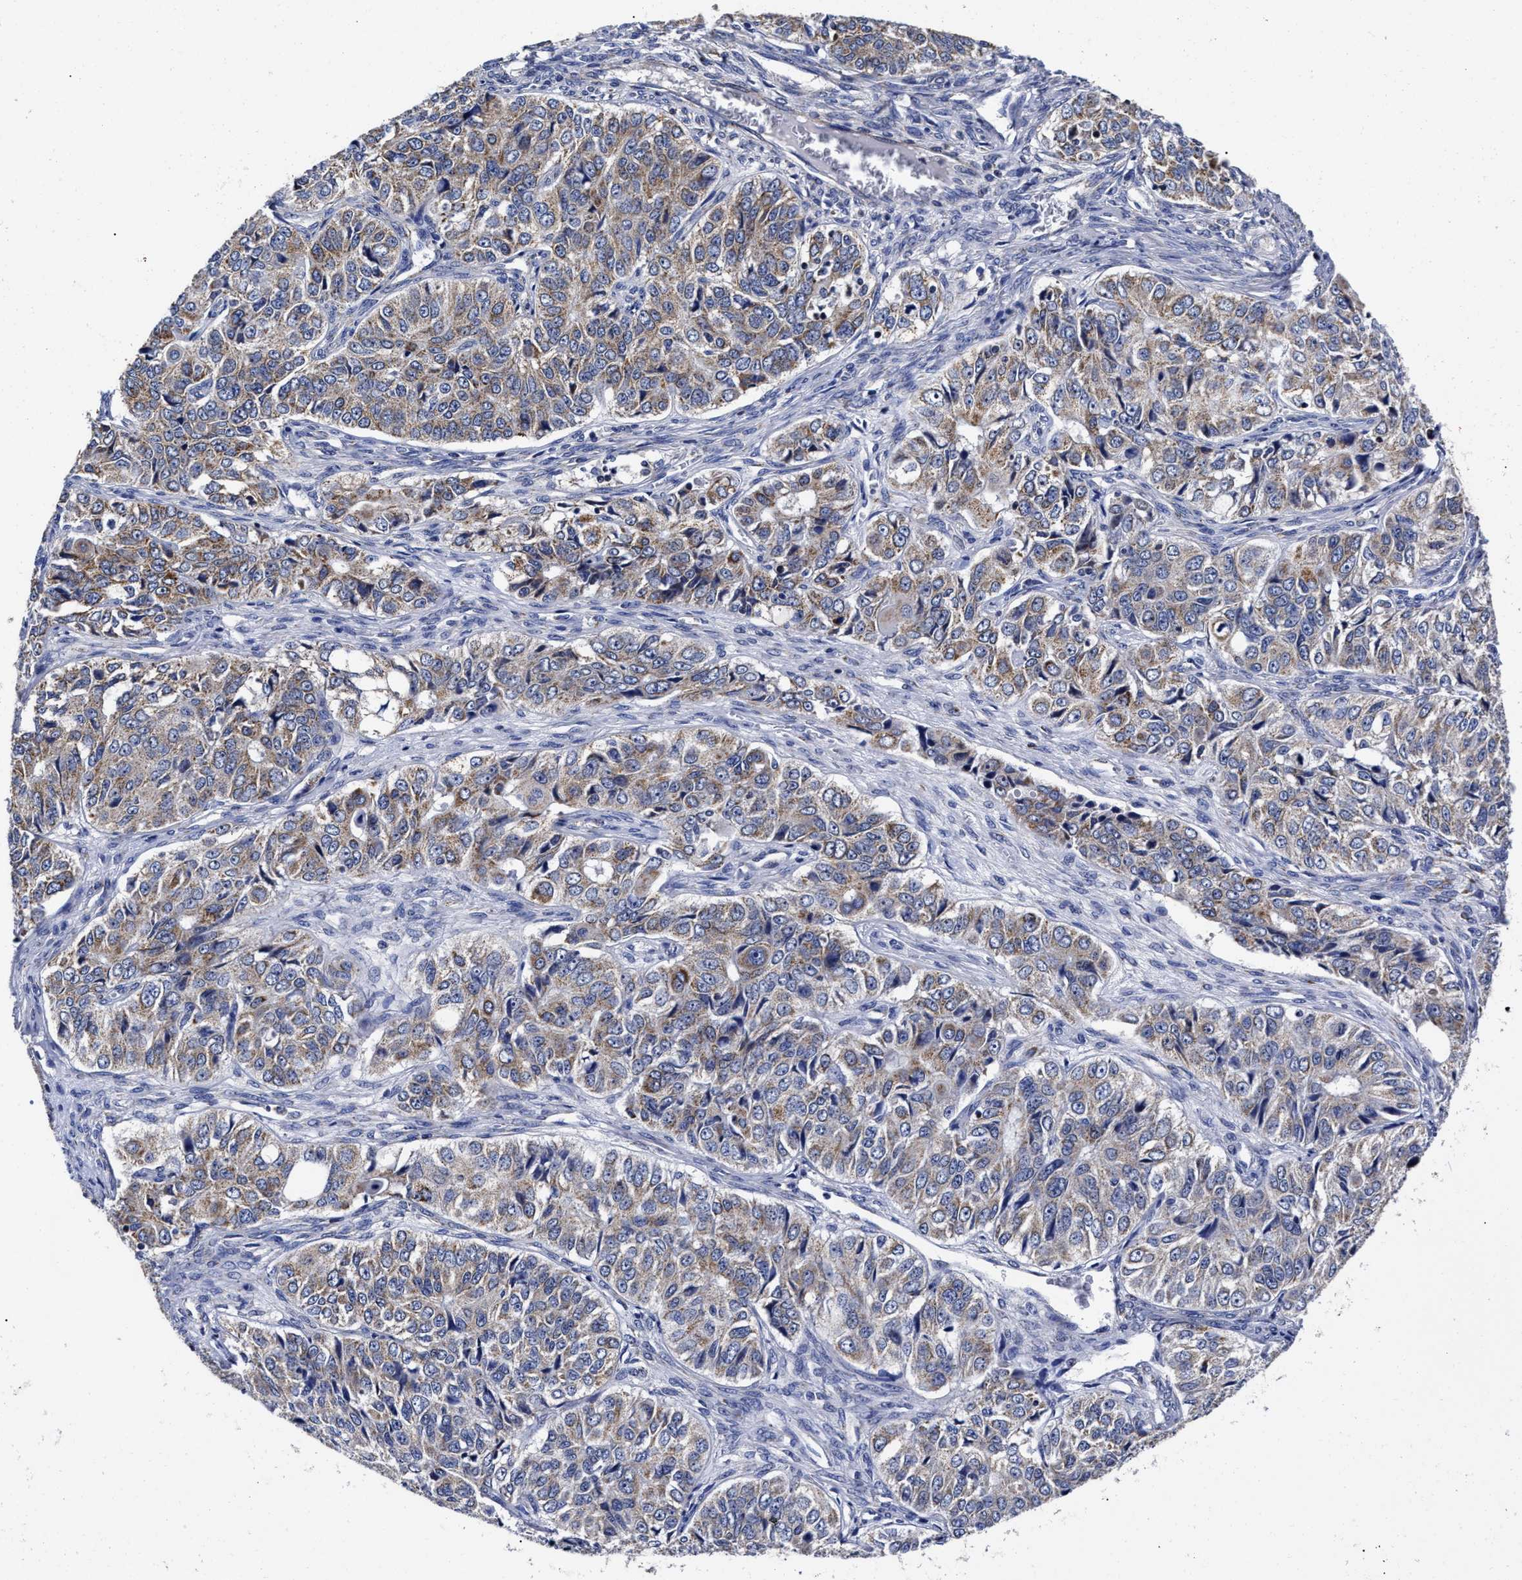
{"staining": {"intensity": "weak", "quantity": ">75%", "location": "cytoplasmic/membranous"}, "tissue": "ovarian cancer", "cell_type": "Tumor cells", "image_type": "cancer", "snomed": [{"axis": "morphology", "description": "Carcinoma, endometroid"}, {"axis": "topography", "description": "Ovary"}], "caption": "Ovarian endometroid carcinoma was stained to show a protein in brown. There is low levels of weak cytoplasmic/membranous staining in about >75% of tumor cells.", "gene": "HINT2", "patient": {"sex": "female", "age": 51}}